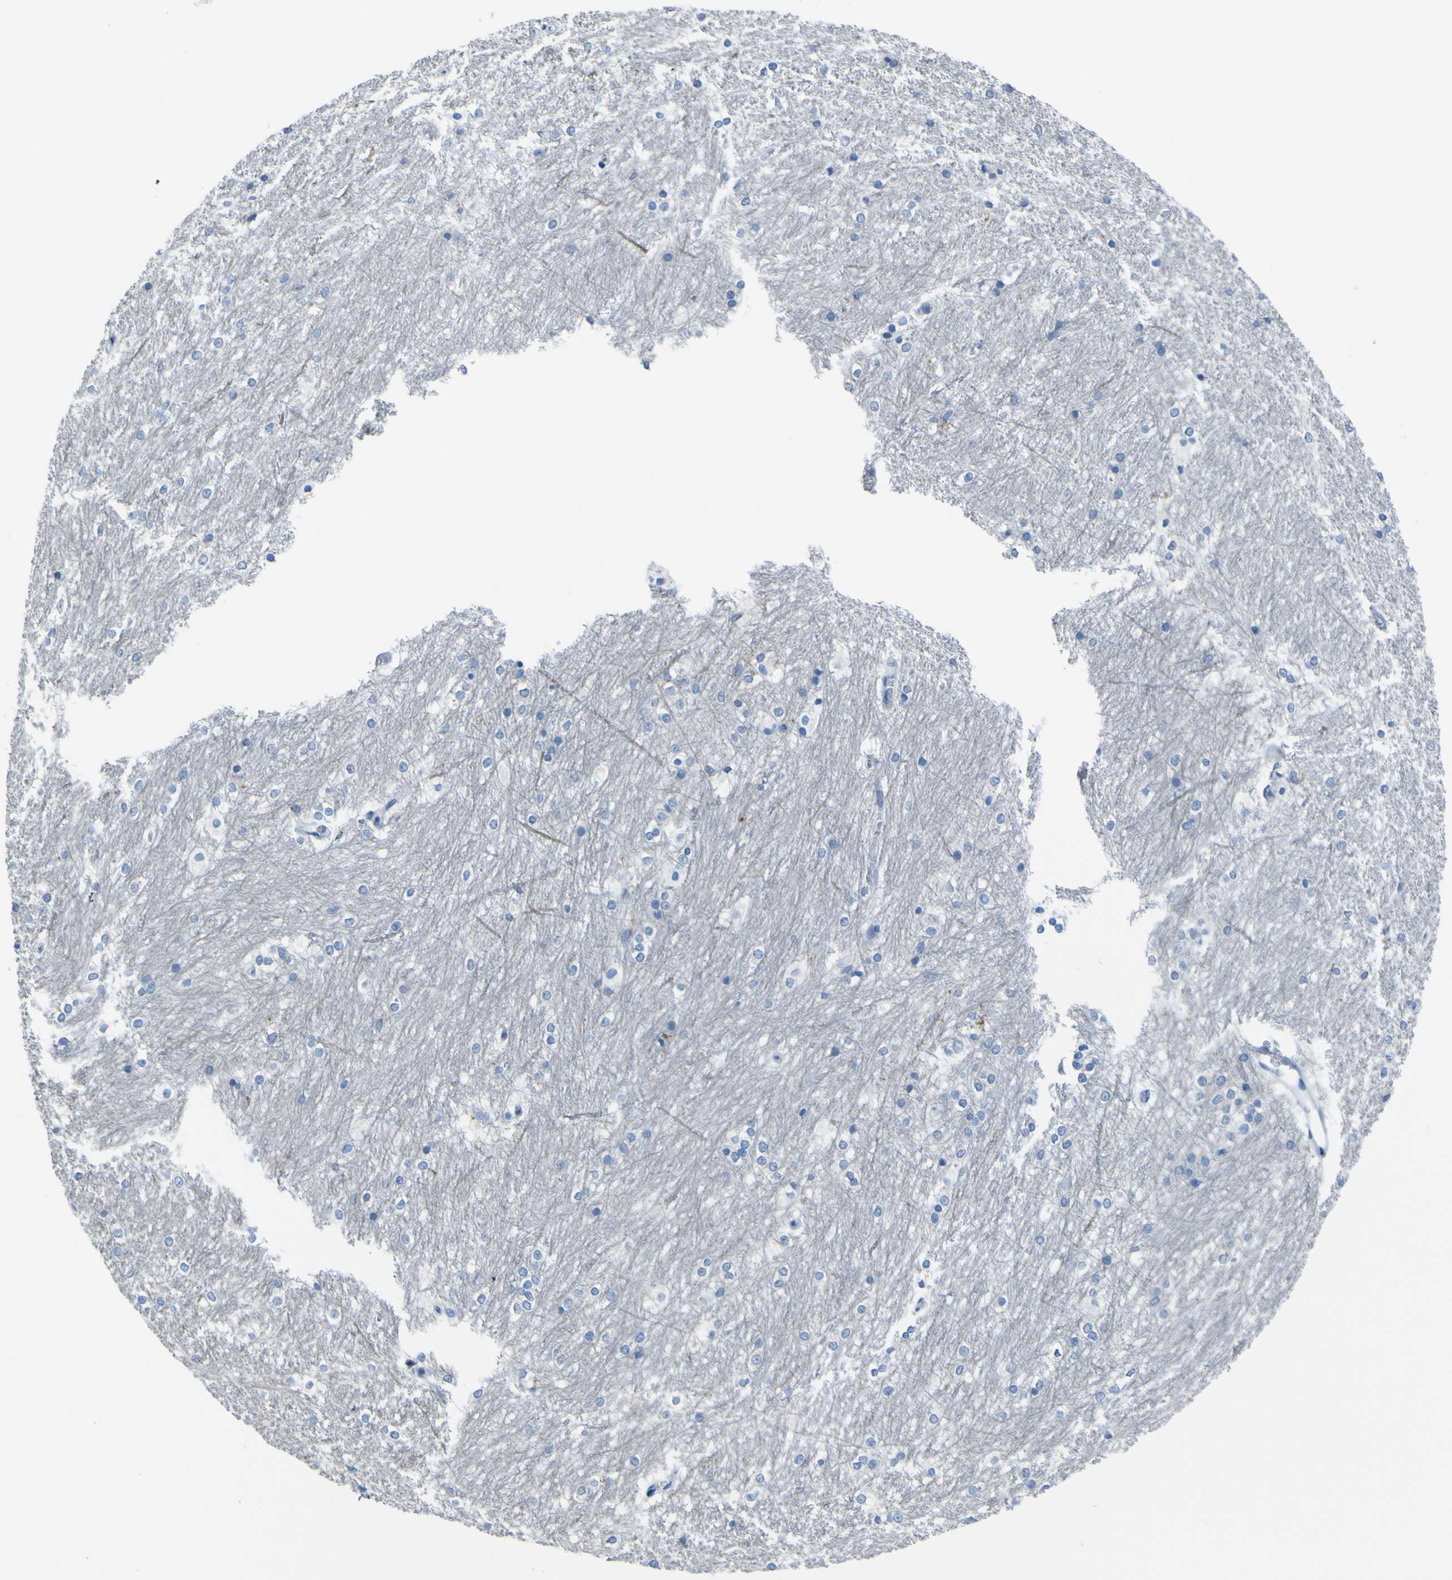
{"staining": {"intensity": "negative", "quantity": "none", "location": "none"}, "tissue": "caudate", "cell_type": "Glial cells", "image_type": "normal", "snomed": [{"axis": "morphology", "description": "Normal tissue, NOS"}, {"axis": "topography", "description": "Lateral ventricle wall"}], "caption": "Protein analysis of unremarkable caudate reveals no significant staining in glial cells.", "gene": "ACSL1", "patient": {"sex": "female", "age": 19}}